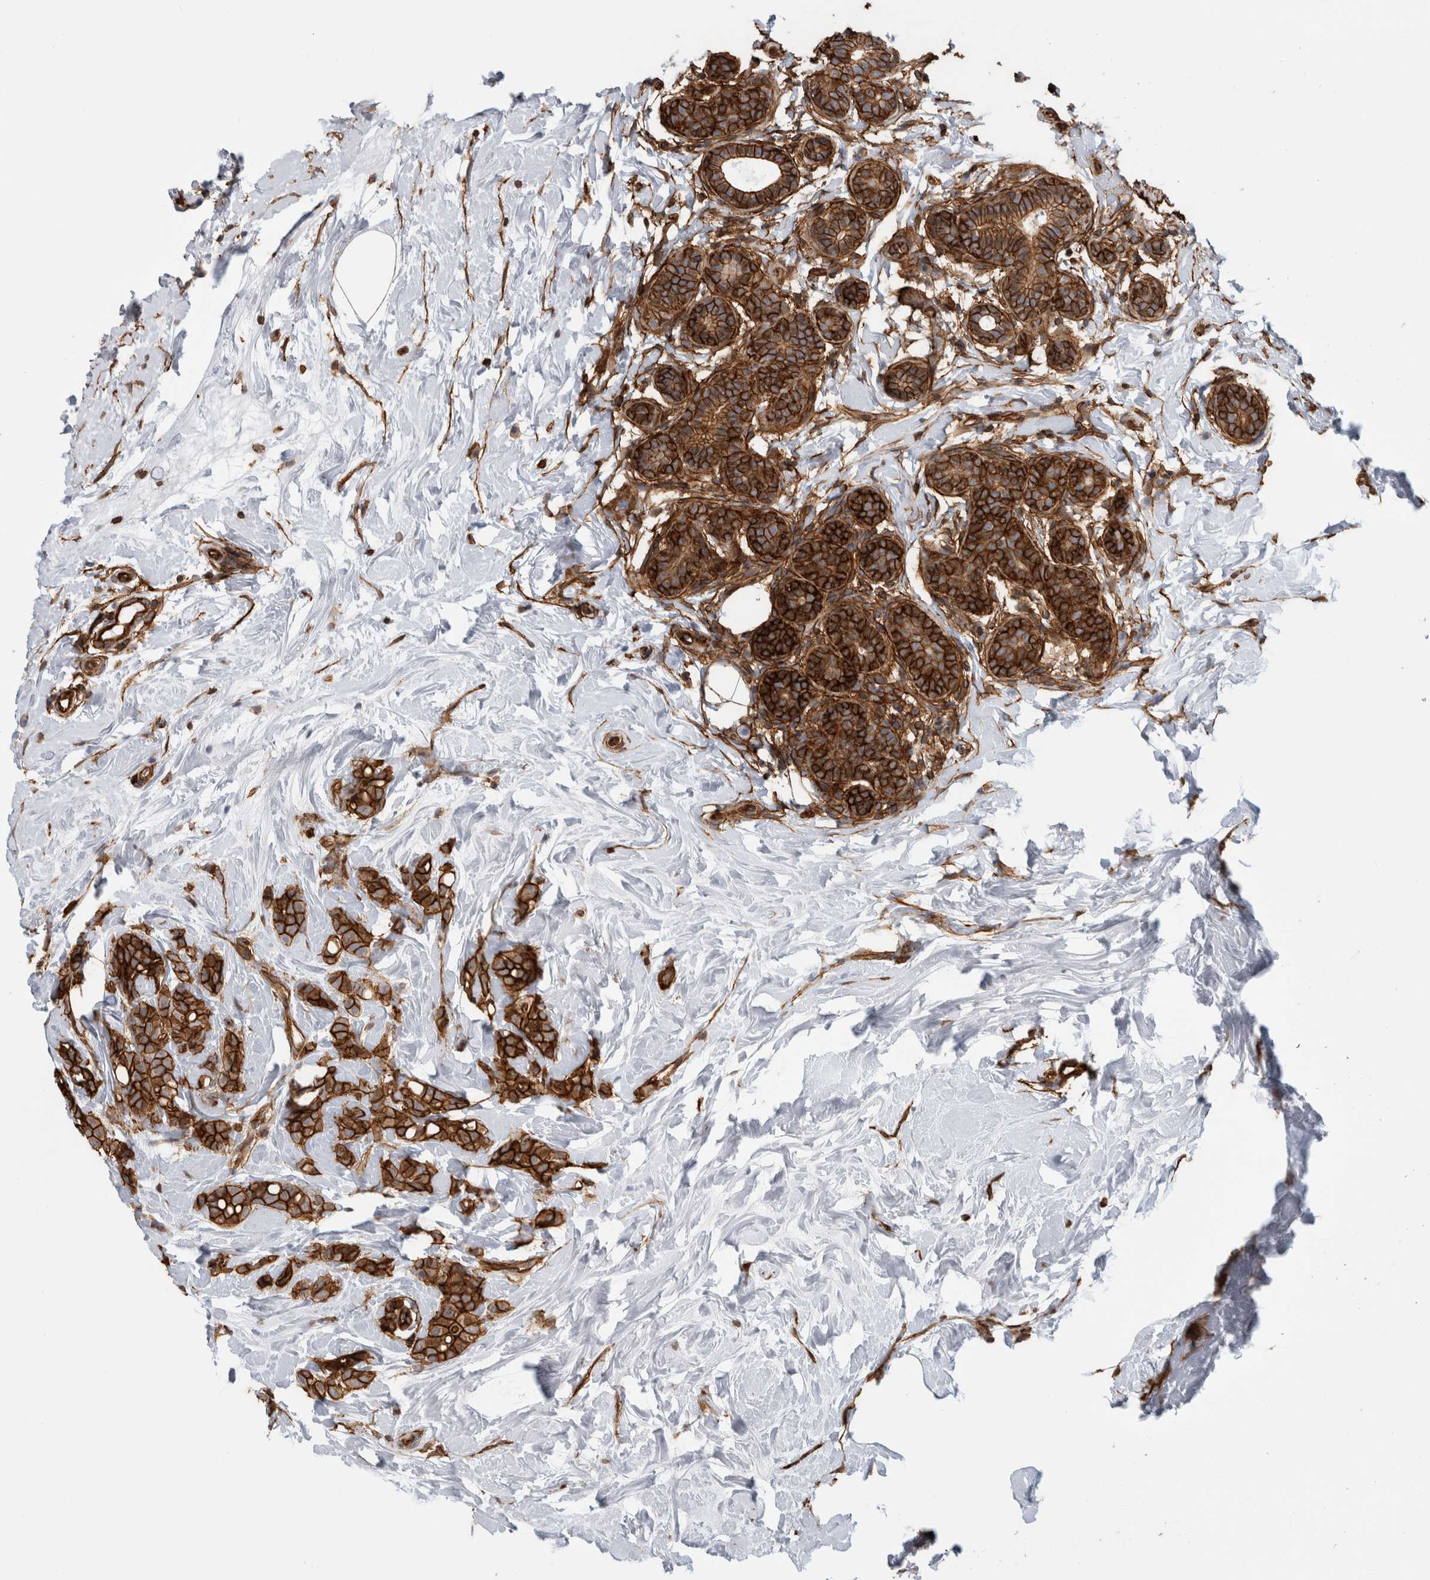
{"staining": {"intensity": "strong", "quantity": ">75%", "location": "cytoplasmic/membranous"}, "tissue": "breast cancer", "cell_type": "Tumor cells", "image_type": "cancer", "snomed": [{"axis": "morphology", "description": "Lobular carcinoma, in situ"}, {"axis": "morphology", "description": "Lobular carcinoma"}, {"axis": "topography", "description": "Breast"}], "caption": "Breast cancer (lobular carcinoma in situ) stained with IHC displays strong cytoplasmic/membranous staining in about >75% of tumor cells. The protein of interest is stained brown, and the nuclei are stained in blue (DAB IHC with brightfield microscopy, high magnification).", "gene": "AHNAK", "patient": {"sex": "female", "age": 41}}